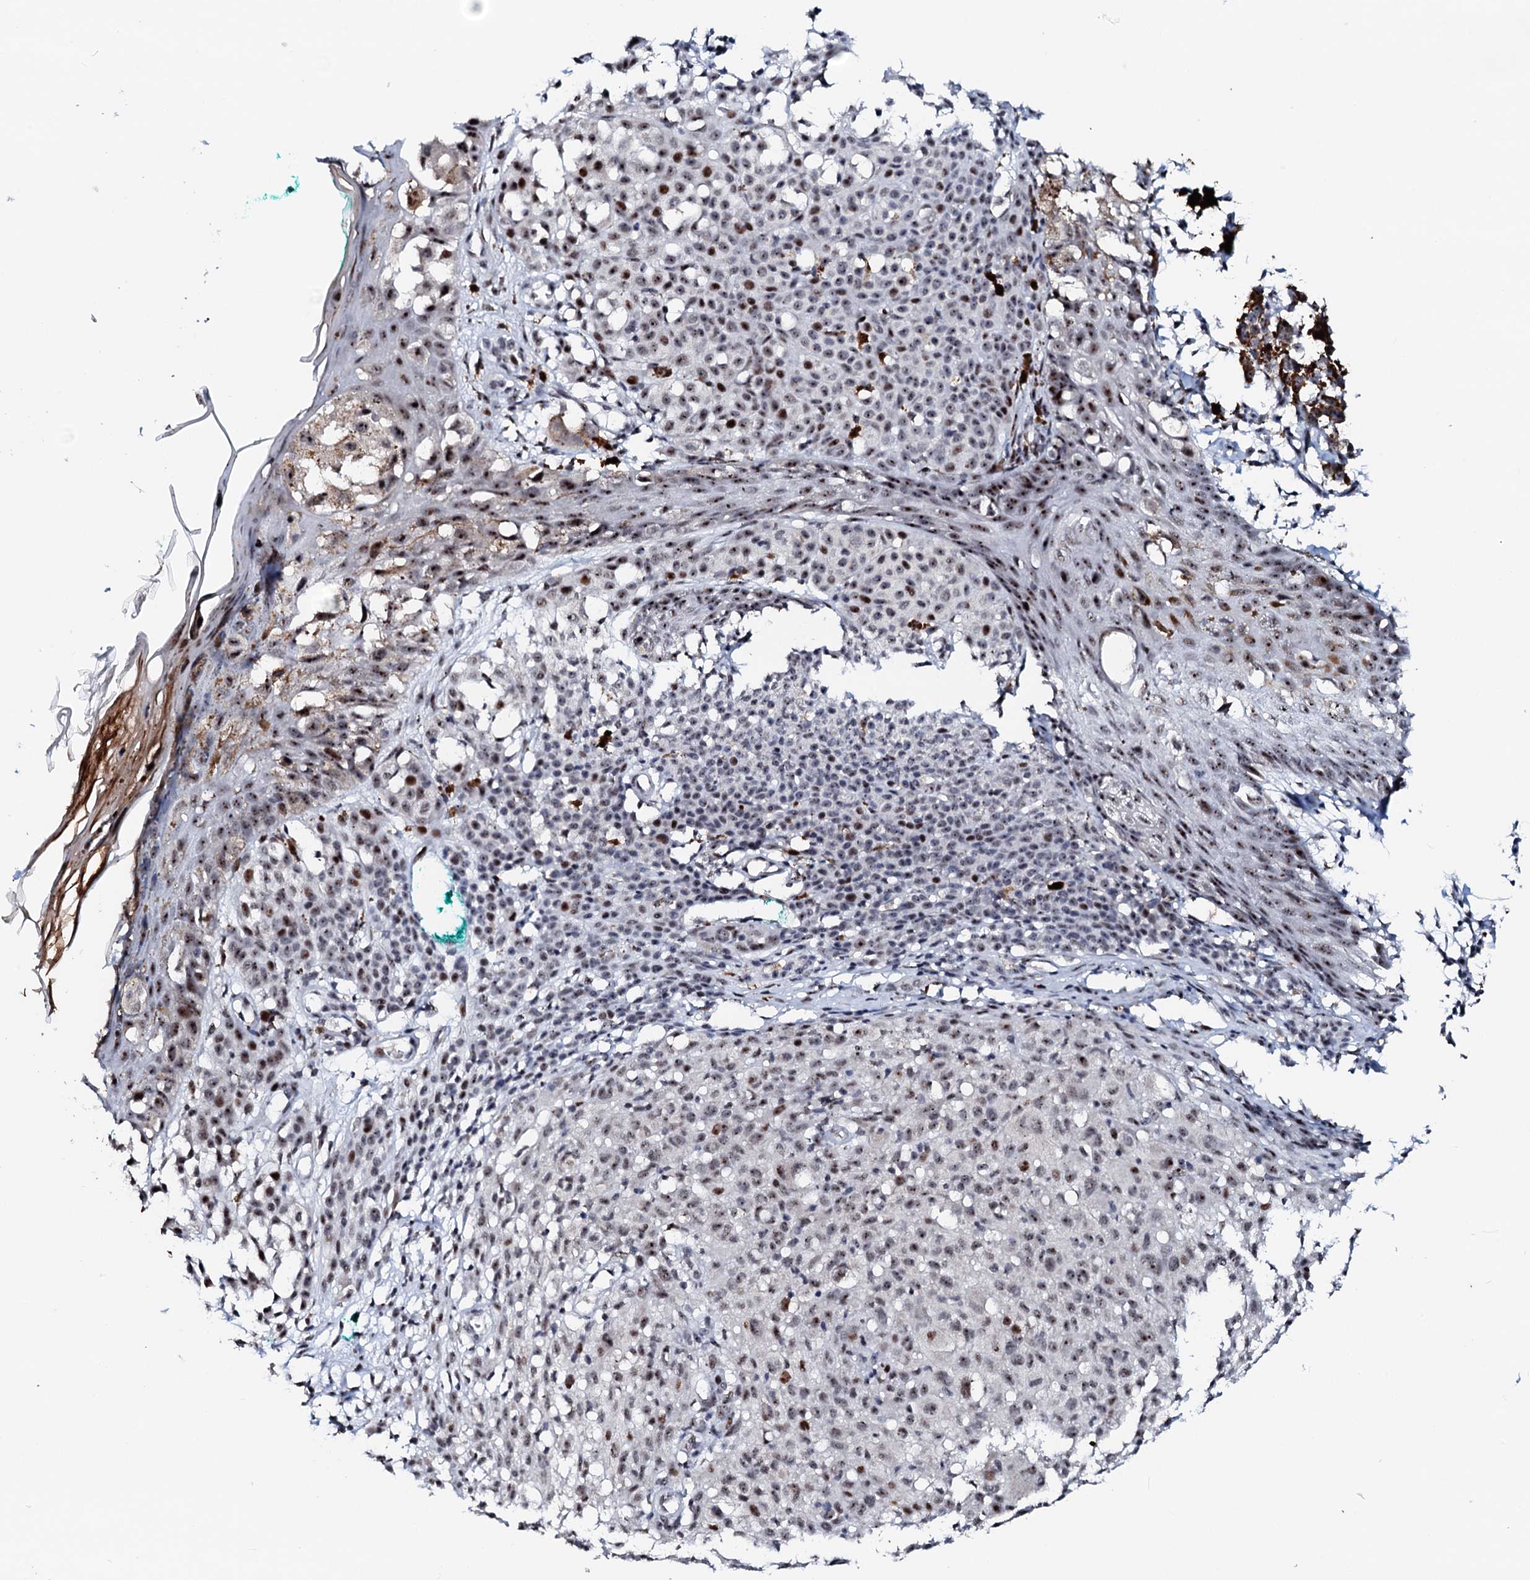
{"staining": {"intensity": "moderate", "quantity": "25%-75%", "location": "nuclear"}, "tissue": "melanoma", "cell_type": "Tumor cells", "image_type": "cancer", "snomed": [{"axis": "morphology", "description": "Malignant melanoma, NOS"}, {"axis": "topography", "description": "Skin of leg"}], "caption": "This photomicrograph displays melanoma stained with IHC to label a protein in brown. The nuclear of tumor cells show moderate positivity for the protein. Nuclei are counter-stained blue.", "gene": "NEUROG3", "patient": {"sex": "female", "age": 72}}